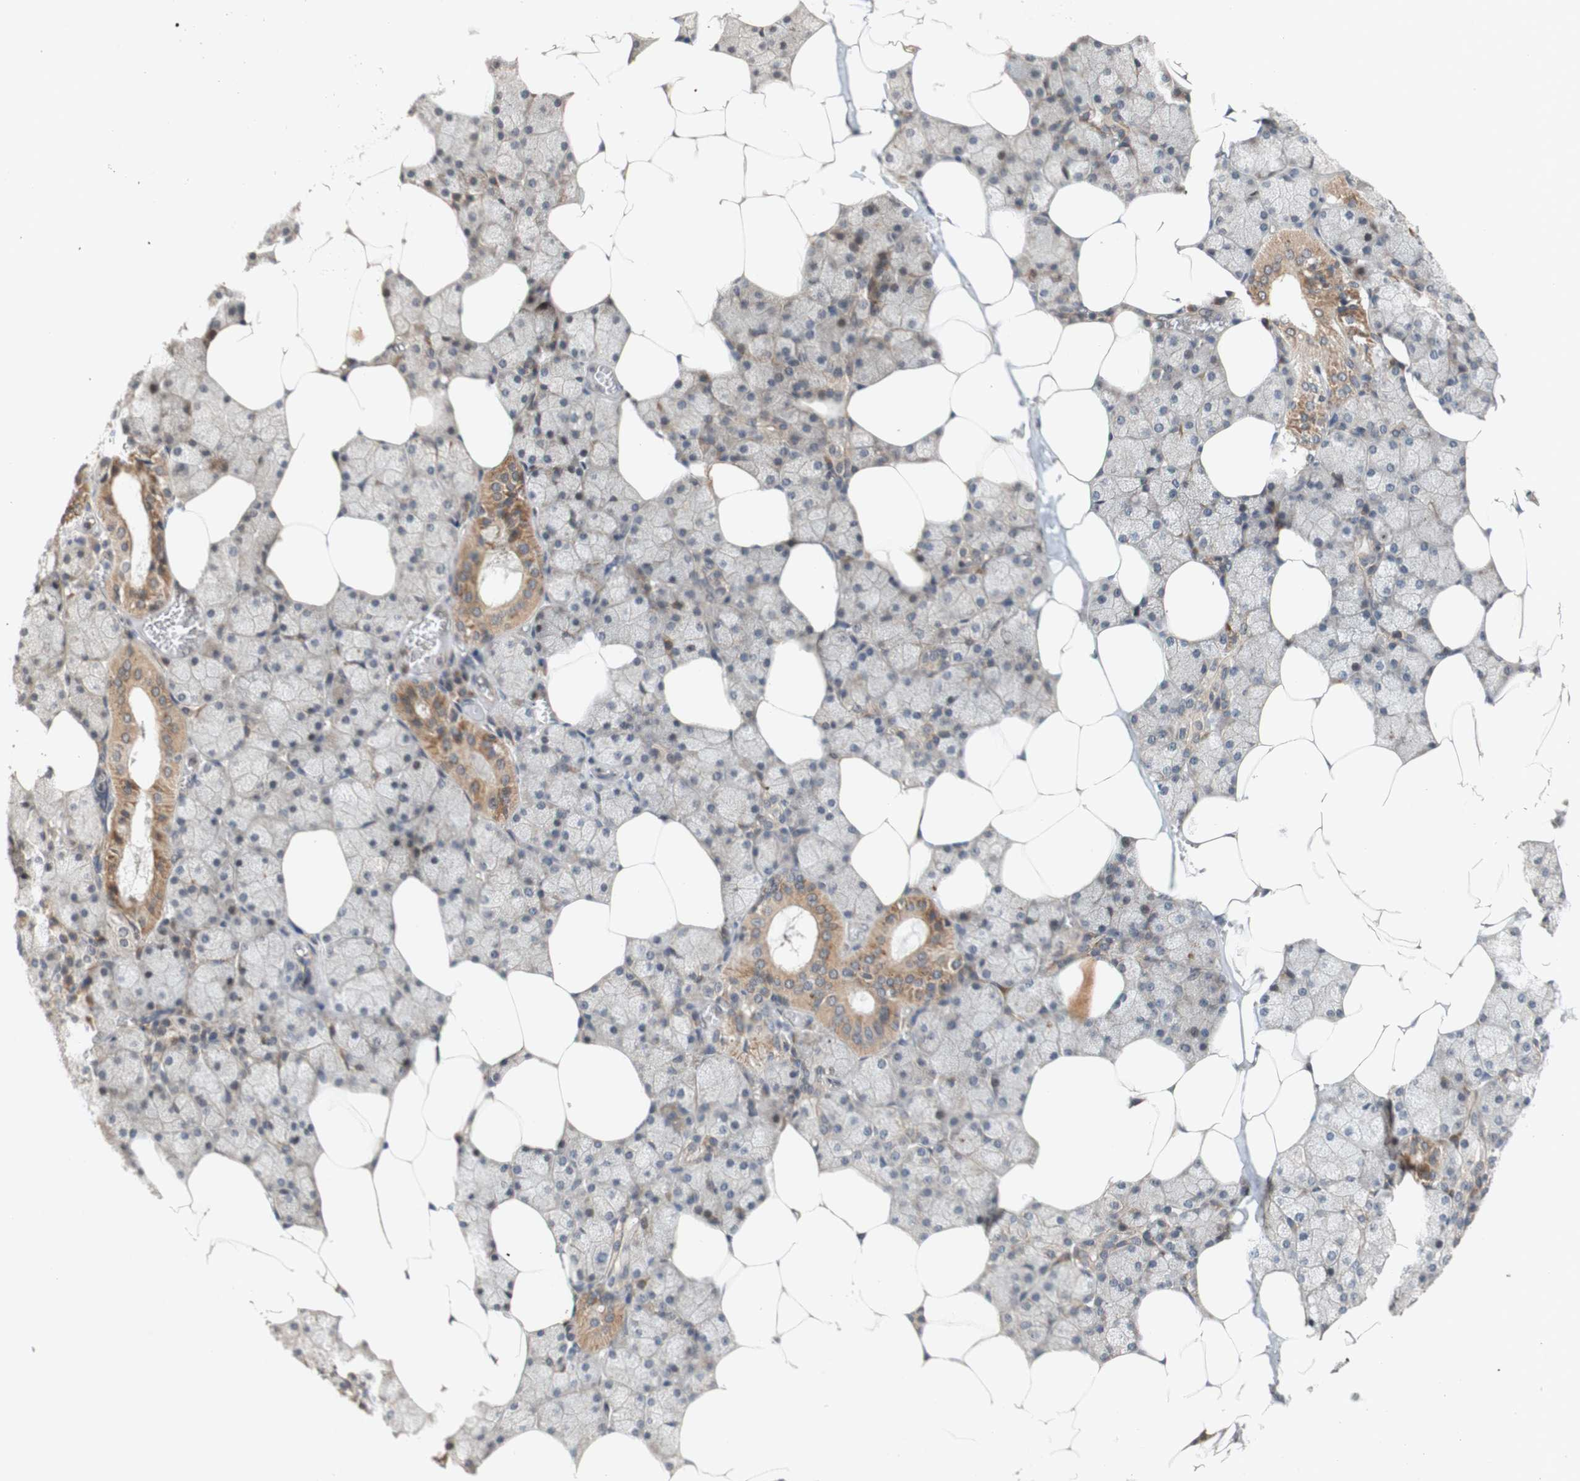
{"staining": {"intensity": "moderate", "quantity": ">75%", "location": "cytoplasmic/membranous"}, "tissue": "salivary gland", "cell_type": "Glandular cells", "image_type": "normal", "snomed": [{"axis": "morphology", "description": "Normal tissue, NOS"}, {"axis": "topography", "description": "Salivary gland"}], "caption": "A brown stain highlights moderate cytoplasmic/membranous expression of a protein in glandular cells of benign salivary gland. The protein is shown in brown color, while the nuclei are stained blue.", "gene": "PIN1", "patient": {"sex": "male", "age": 62}}